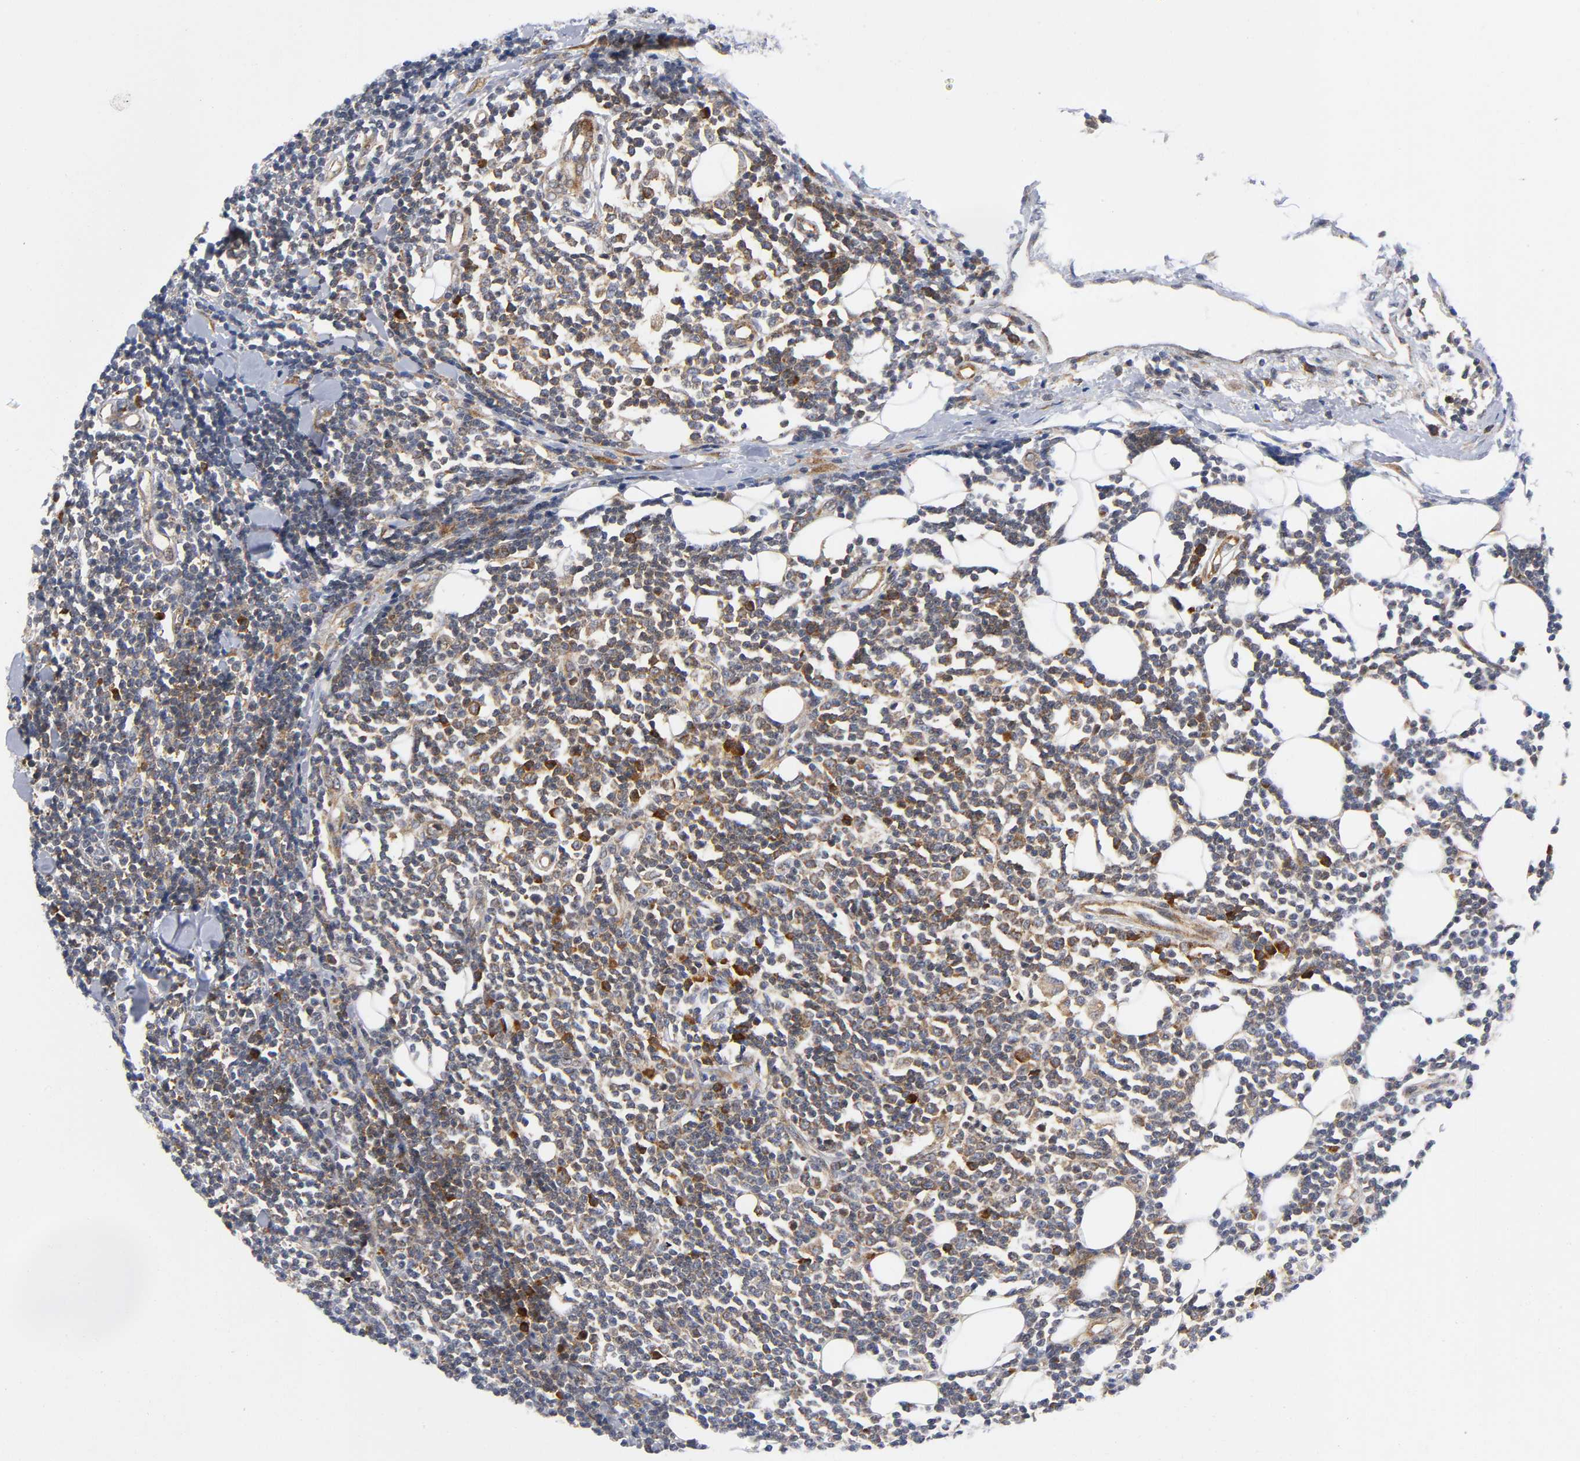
{"staining": {"intensity": "moderate", "quantity": "25%-75%", "location": "cytoplasmic/membranous"}, "tissue": "lymphoma", "cell_type": "Tumor cells", "image_type": "cancer", "snomed": [{"axis": "morphology", "description": "Malignant lymphoma, non-Hodgkin's type, Low grade"}, {"axis": "topography", "description": "Soft tissue"}], "caption": "Human low-grade malignant lymphoma, non-Hodgkin's type stained with a protein marker reveals moderate staining in tumor cells.", "gene": "EIF5", "patient": {"sex": "male", "age": 92}}